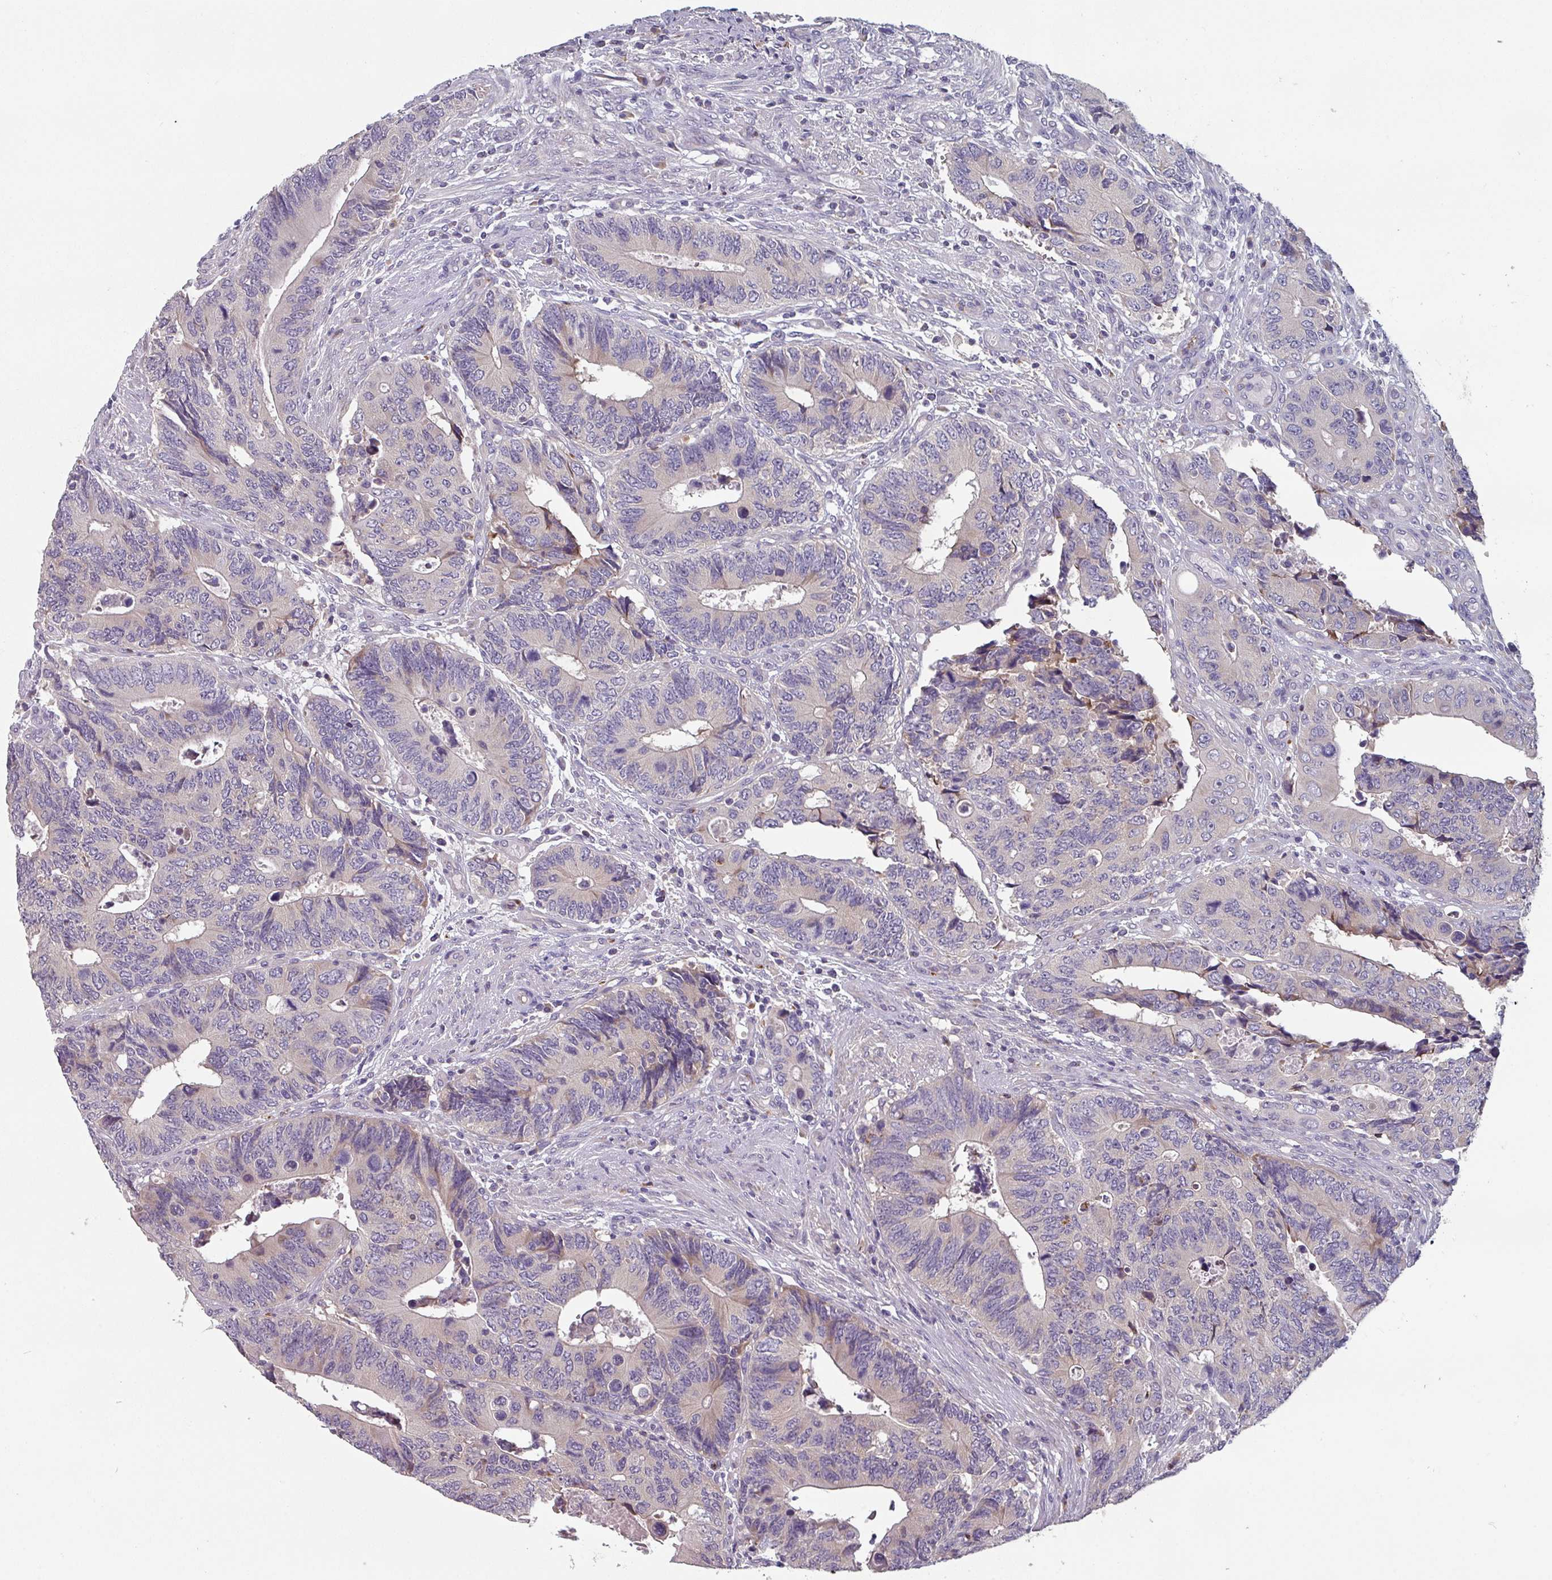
{"staining": {"intensity": "moderate", "quantity": "<25%", "location": "cytoplasmic/membranous"}, "tissue": "colorectal cancer", "cell_type": "Tumor cells", "image_type": "cancer", "snomed": [{"axis": "morphology", "description": "Adenocarcinoma, NOS"}, {"axis": "topography", "description": "Colon"}], "caption": "This histopathology image displays immunohistochemistry staining of human colorectal cancer, with low moderate cytoplasmic/membranous staining in about <25% of tumor cells.", "gene": "PRAMEF8", "patient": {"sex": "male", "age": 87}}